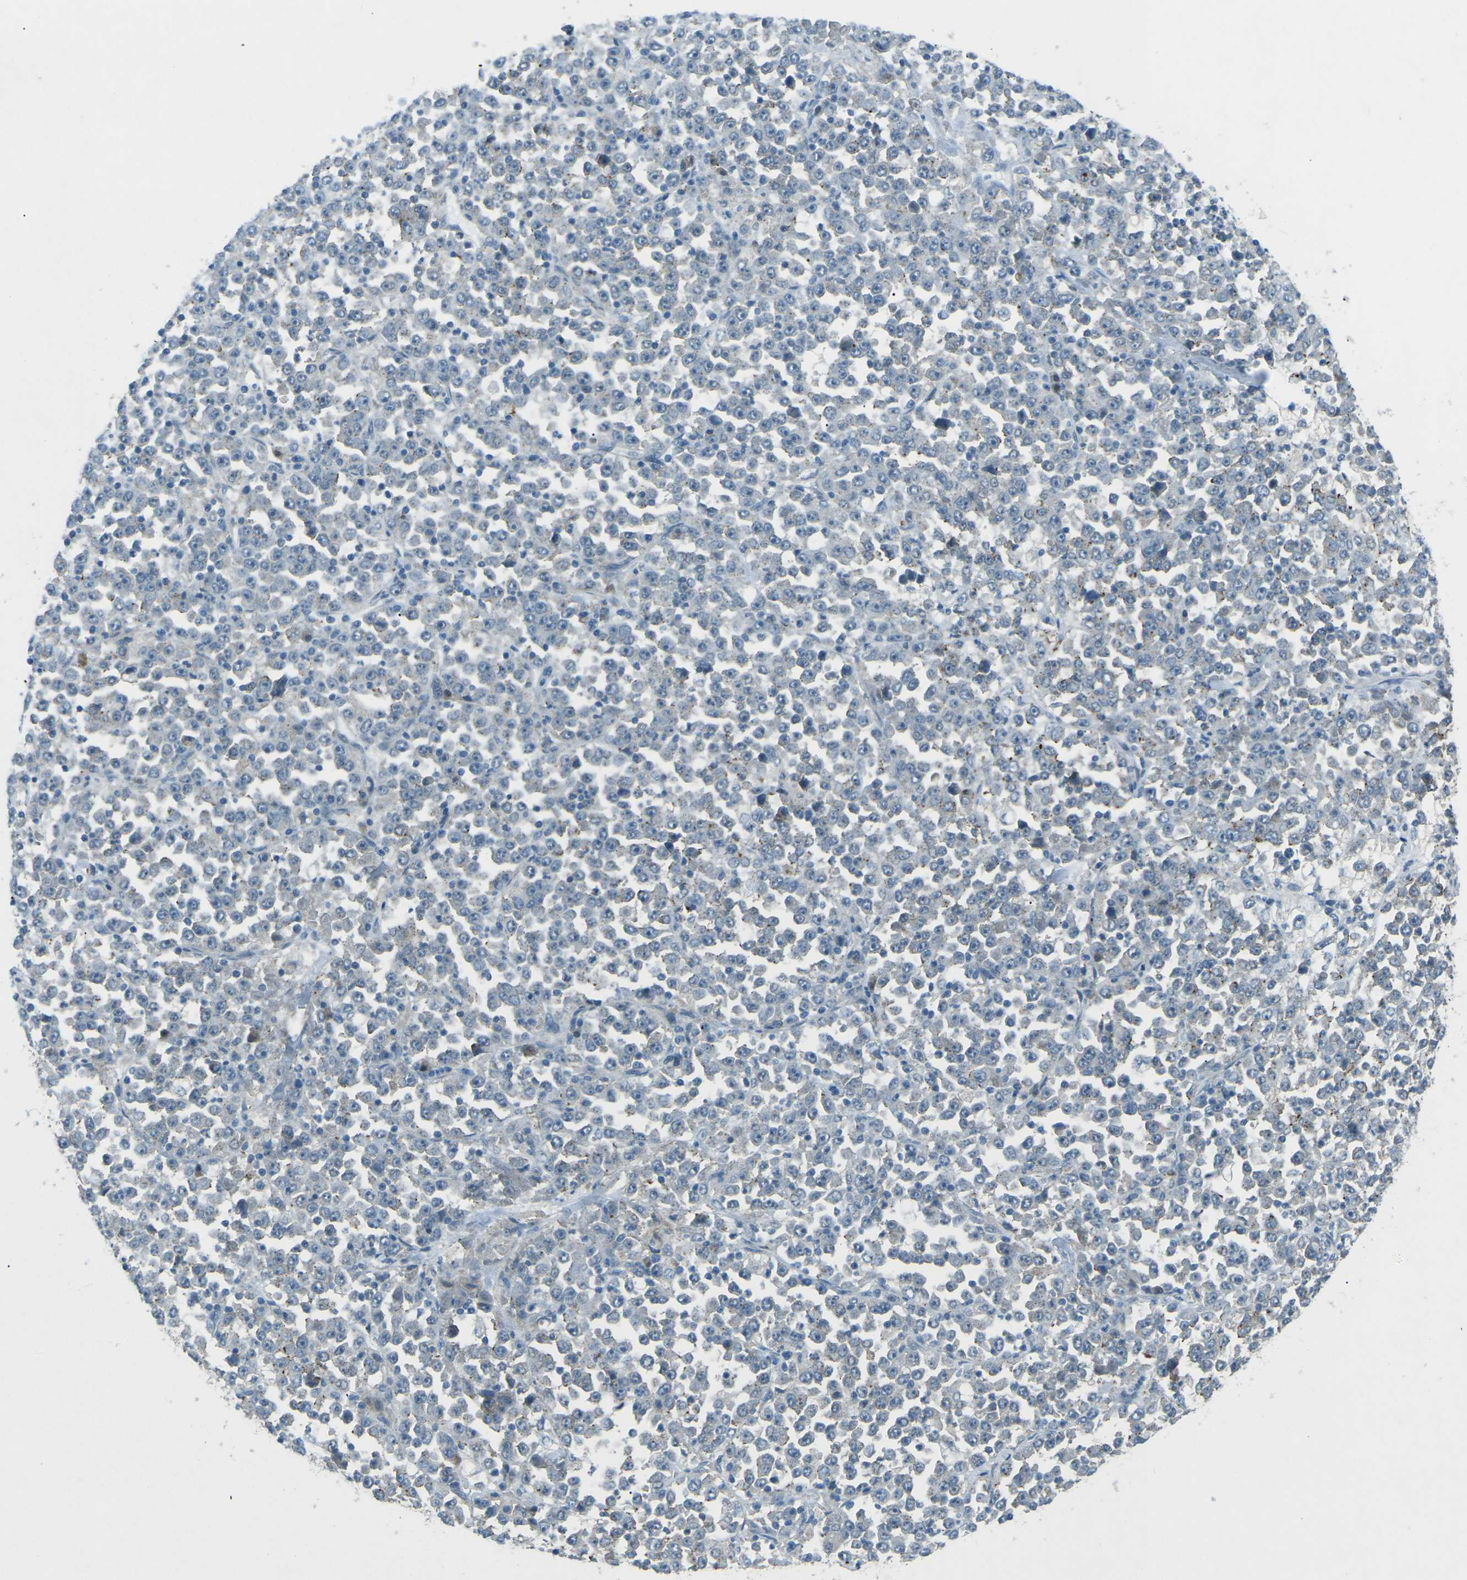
{"staining": {"intensity": "negative", "quantity": "none", "location": "none"}, "tissue": "stomach cancer", "cell_type": "Tumor cells", "image_type": "cancer", "snomed": [{"axis": "morphology", "description": "Normal tissue, NOS"}, {"axis": "morphology", "description": "Adenocarcinoma, NOS"}, {"axis": "topography", "description": "Stomach, upper"}, {"axis": "topography", "description": "Stomach"}], "caption": "Human stomach adenocarcinoma stained for a protein using immunohistochemistry (IHC) shows no staining in tumor cells.", "gene": "PRKCA", "patient": {"sex": "male", "age": 59}}